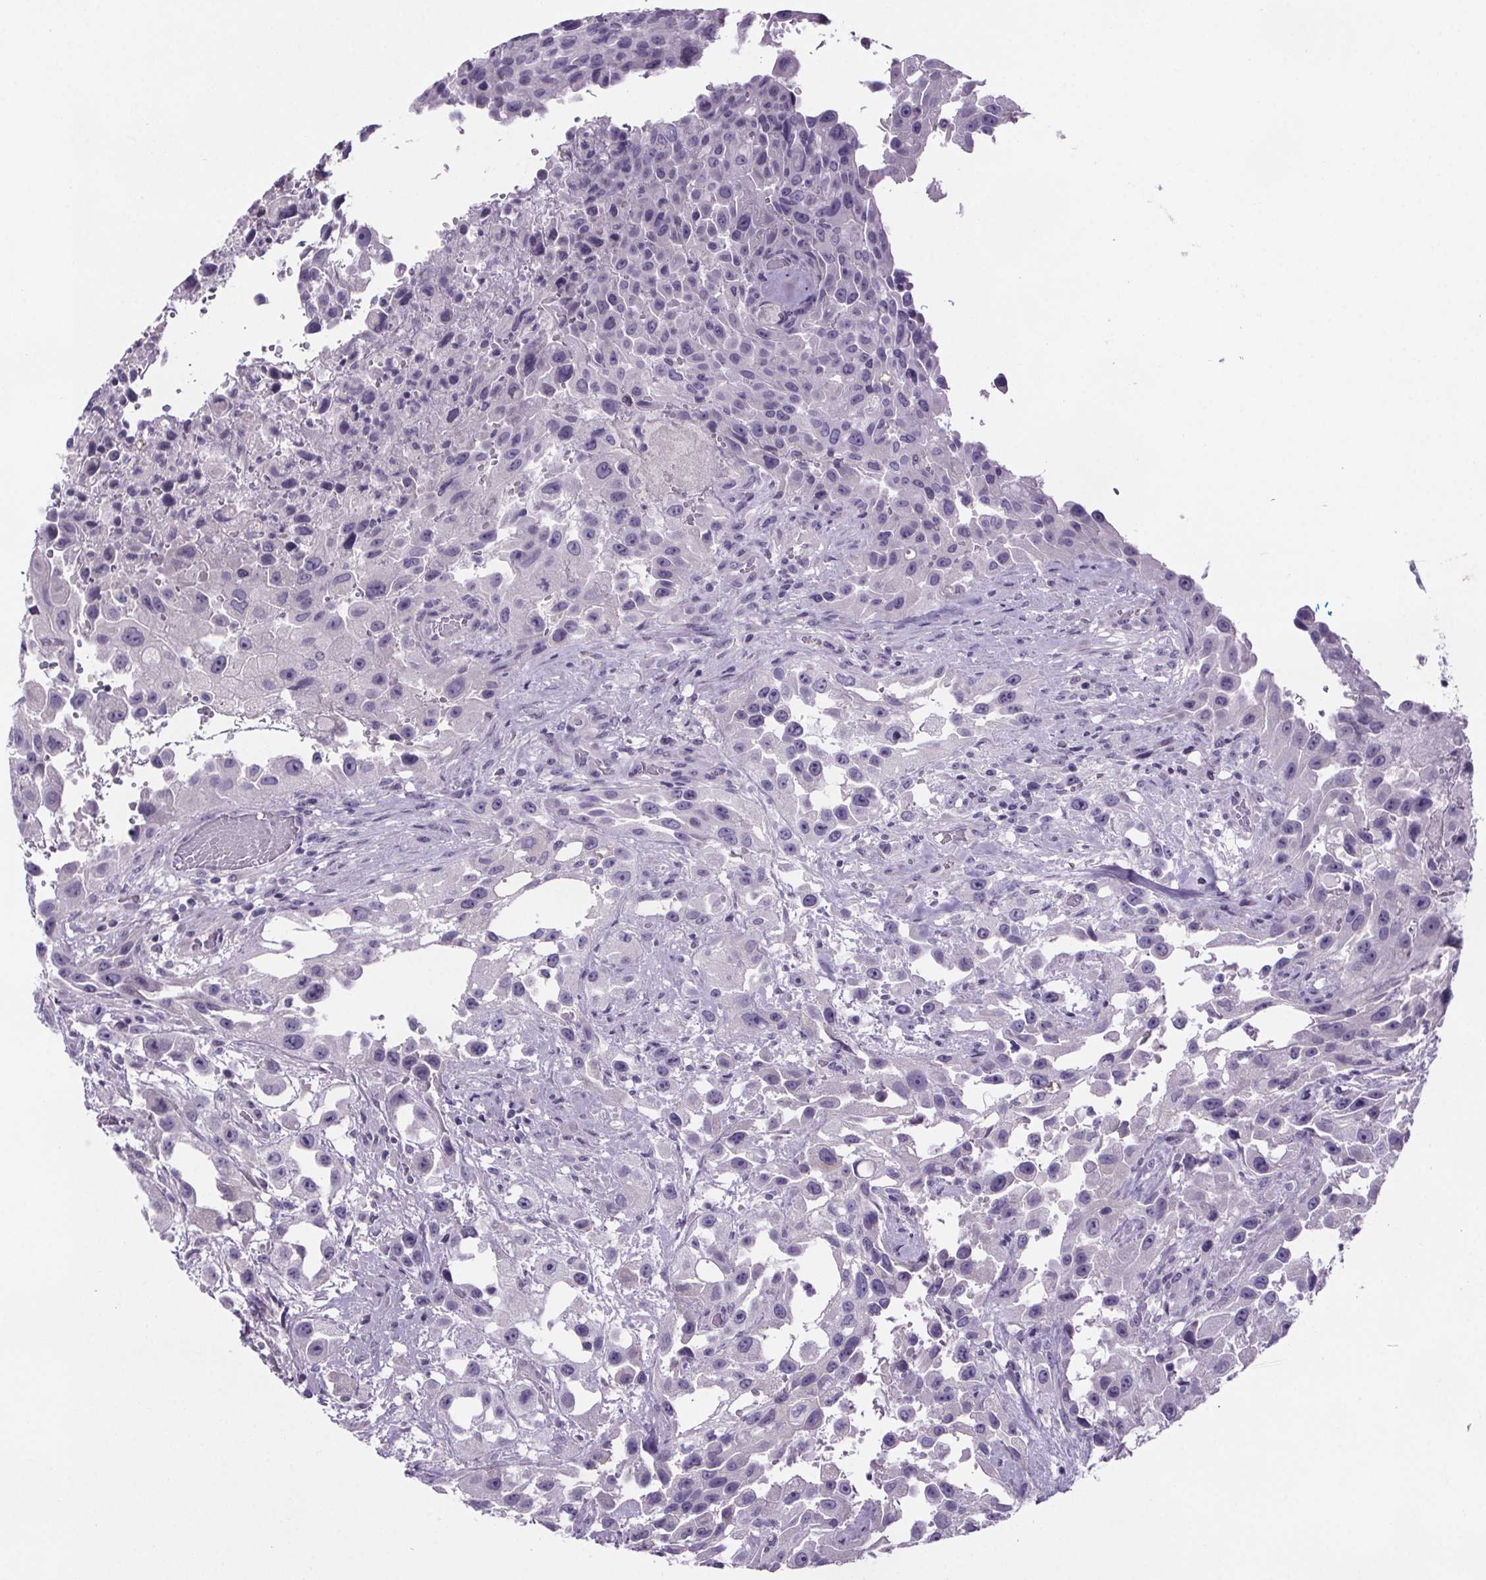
{"staining": {"intensity": "negative", "quantity": "none", "location": "none"}, "tissue": "urothelial cancer", "cell_type": "Tumor cells", "image_type": "cancer", "snomed": [{"axis": "morphology", "description": "Urothelial carcinoma, High grade"}, {"axis": "topography", "description": "Urinary bladder"}], "caption": "High magnification brightfield microscopy of high-grade urothelial carcinoma stained with DAB (3,3'-diaminobenzidine) (brown) and counterstained with hematoxylin (blue): tumor cells show no significant staining.", "gene": "CUBN", "patient": {"sex": "male", "age": 79}}